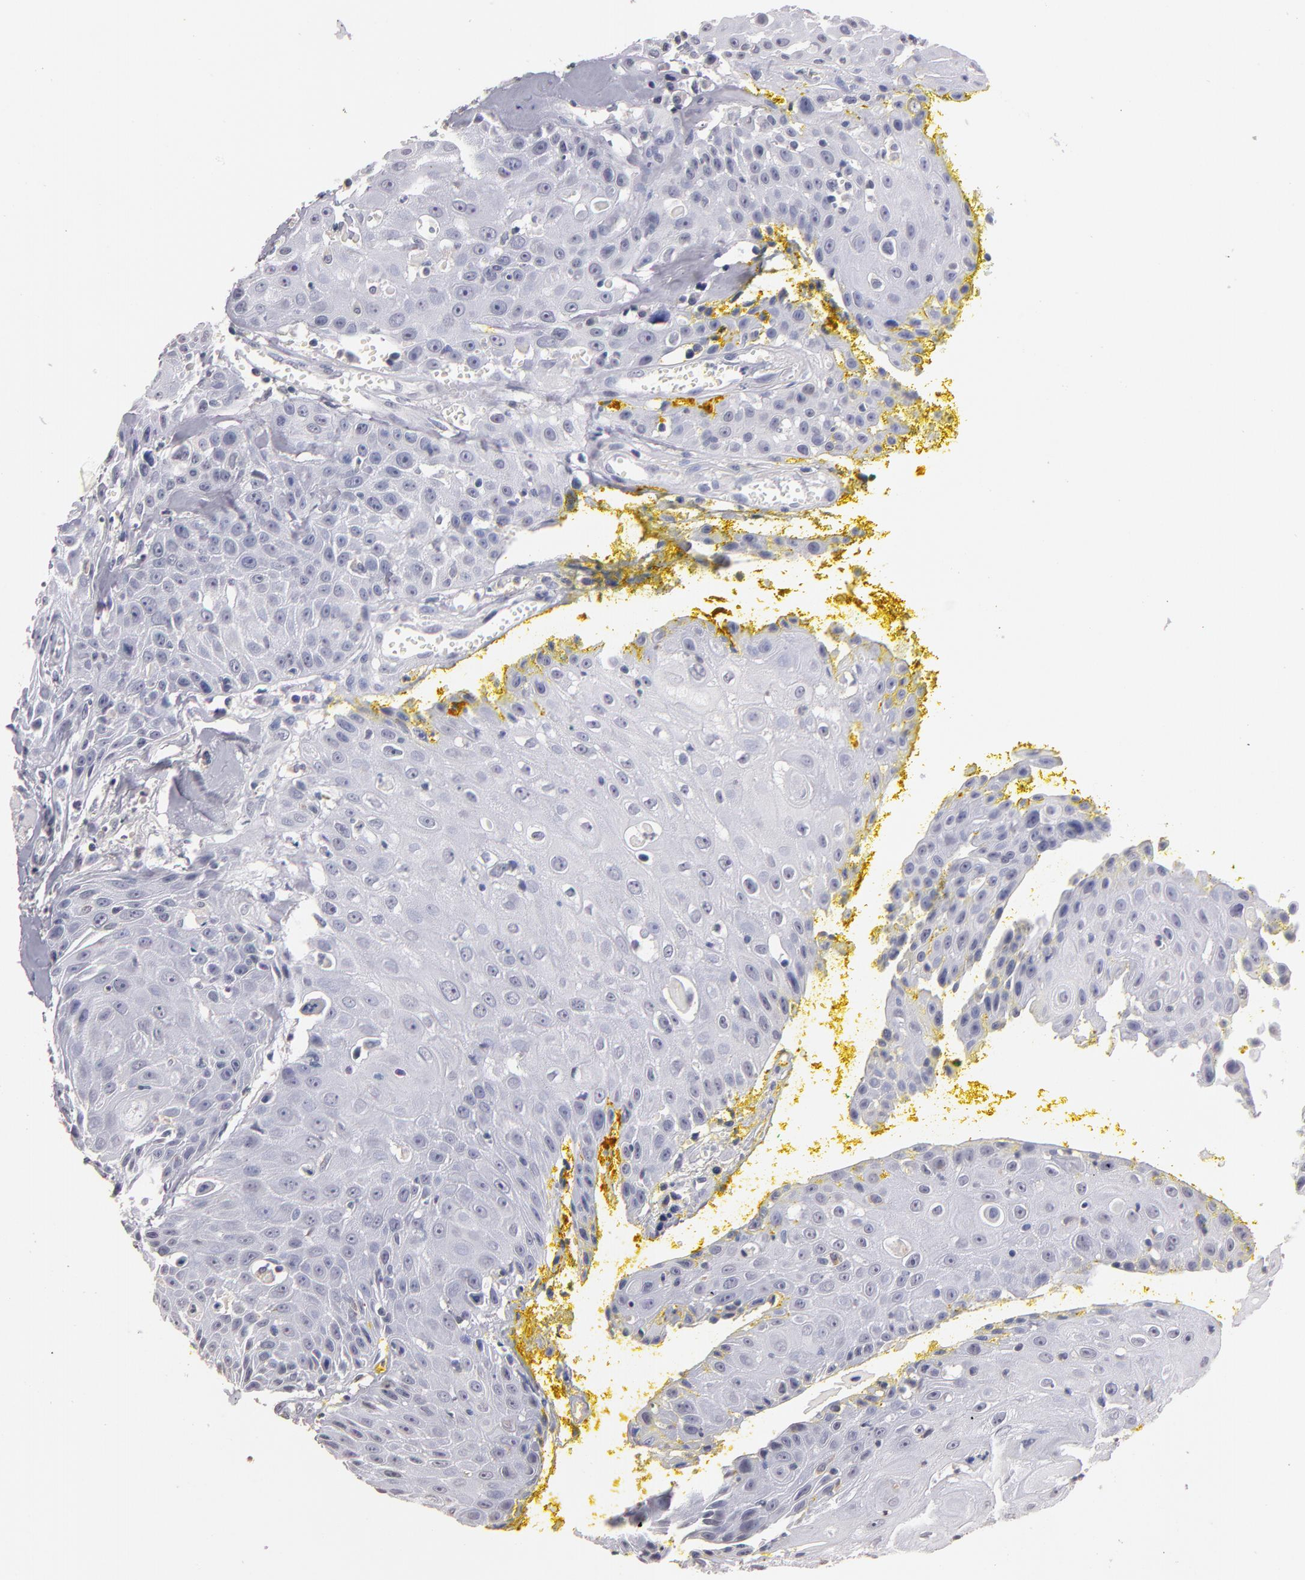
{"staining": {"intensity": "negative", "quantity": "none", "location": "none"}, "tissue": "head and neck cancer", "cell_type": "Tumor cells", "image_type": "cancer", "snomed": [{"axis": "morphology", "description": "Squamous cell carcinoma, NOS"}, {"axis": "topography", "description": "Oral tissue"}, {"axis": "topography", "description": "Head-Neck"}], "caption": "Histopathology image shows no significant protein staining in tumor cells of head and neck cancer.", "gene": "SOX10", "patient": {"sex": "female", "age": 82}}